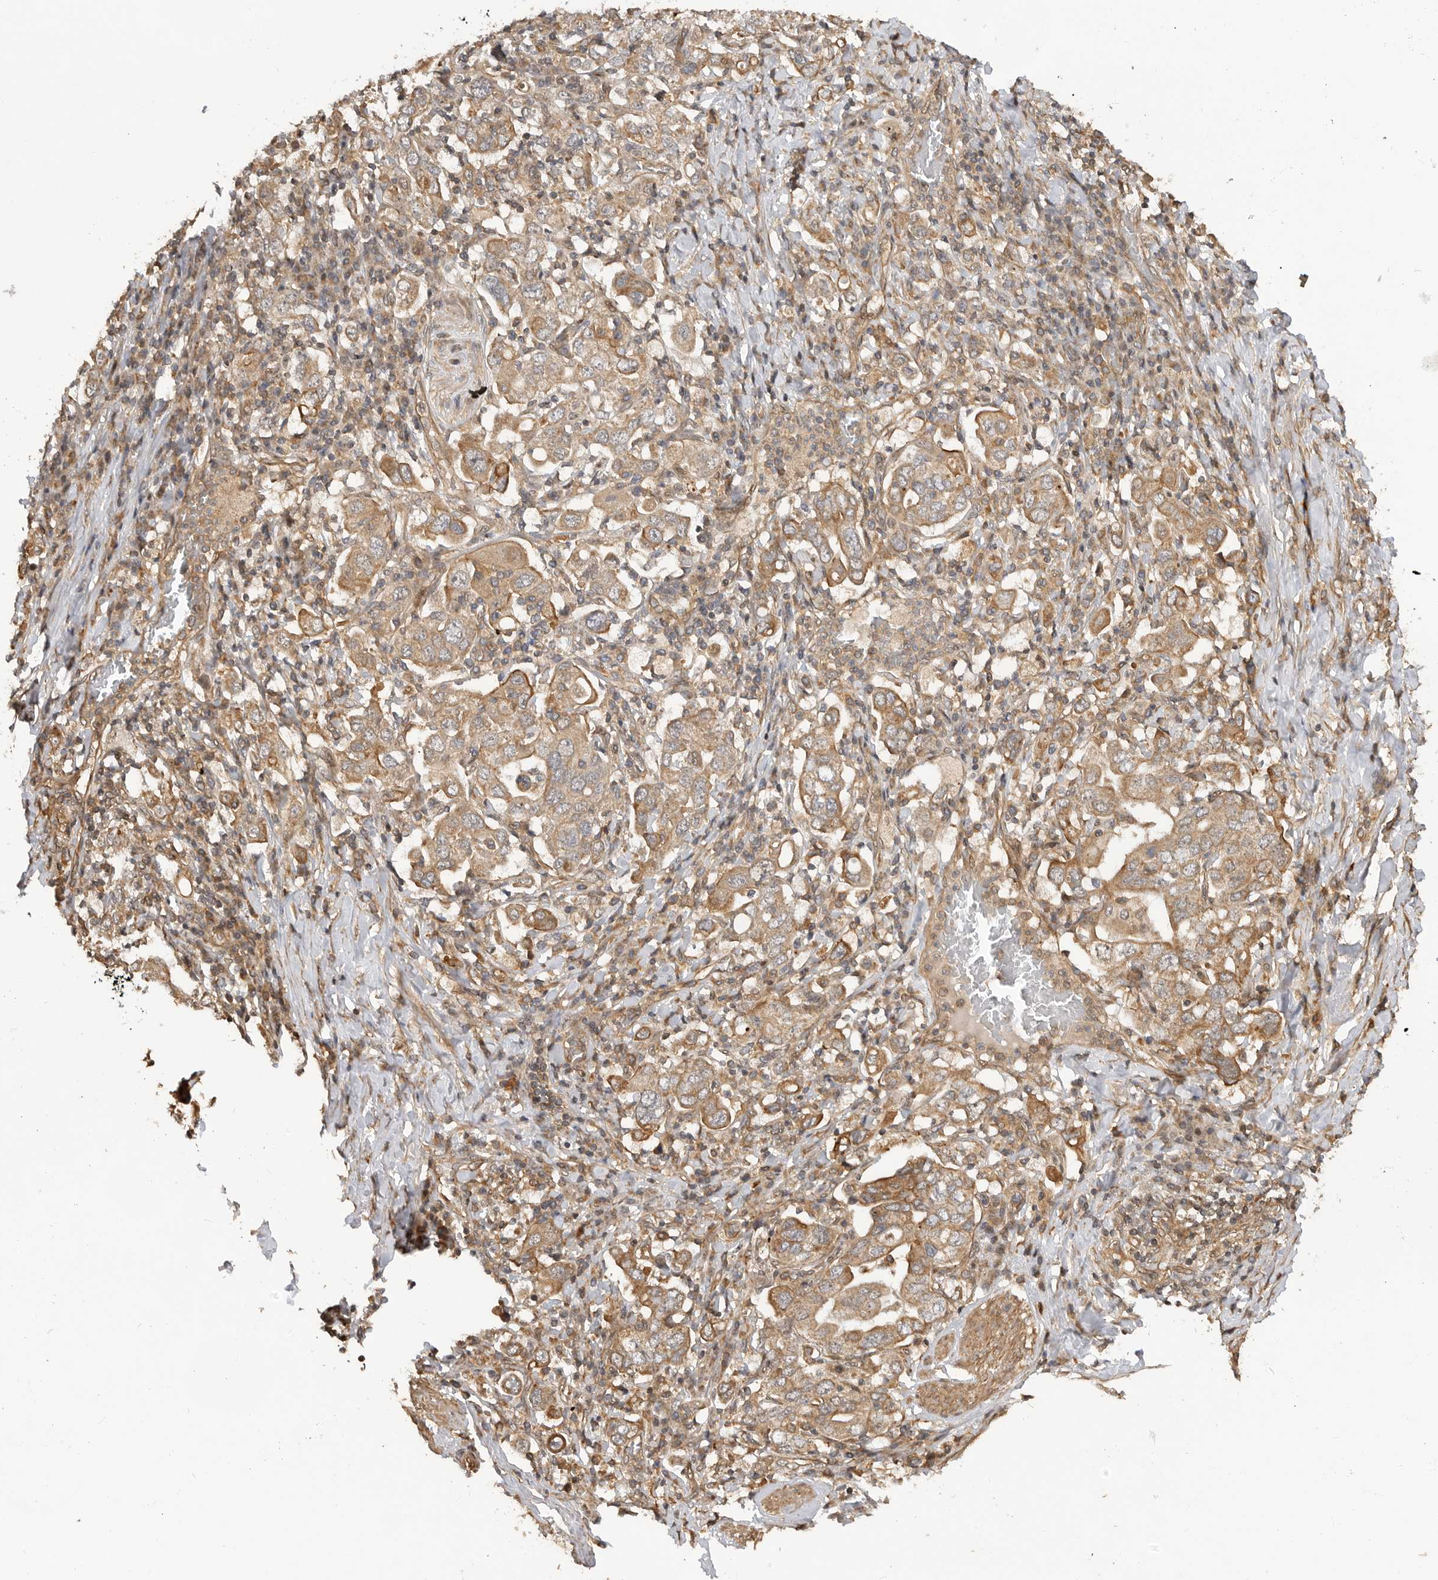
{"staining": {"intensity": "moderate", "quantity": ">75%", "location": "cytoplasmic/membranous"}, "tissue": "stomach cancer", "cell_type": "Tumor cells", "image_type": "cancer", "snomed": [{"axis": "morphology", "description": "Adenocarcinoma, NOS"}, {"axis": "topography", "description": "Stomach, upper"}], "caption": "Tumor cells display medium levels of moderate cytoplasmic/membranous expression in approximately >75% of cells in stomach adenocarcinoma.", "gene": "ADPRS", "patient": {"sex": "male", "age": 62}}